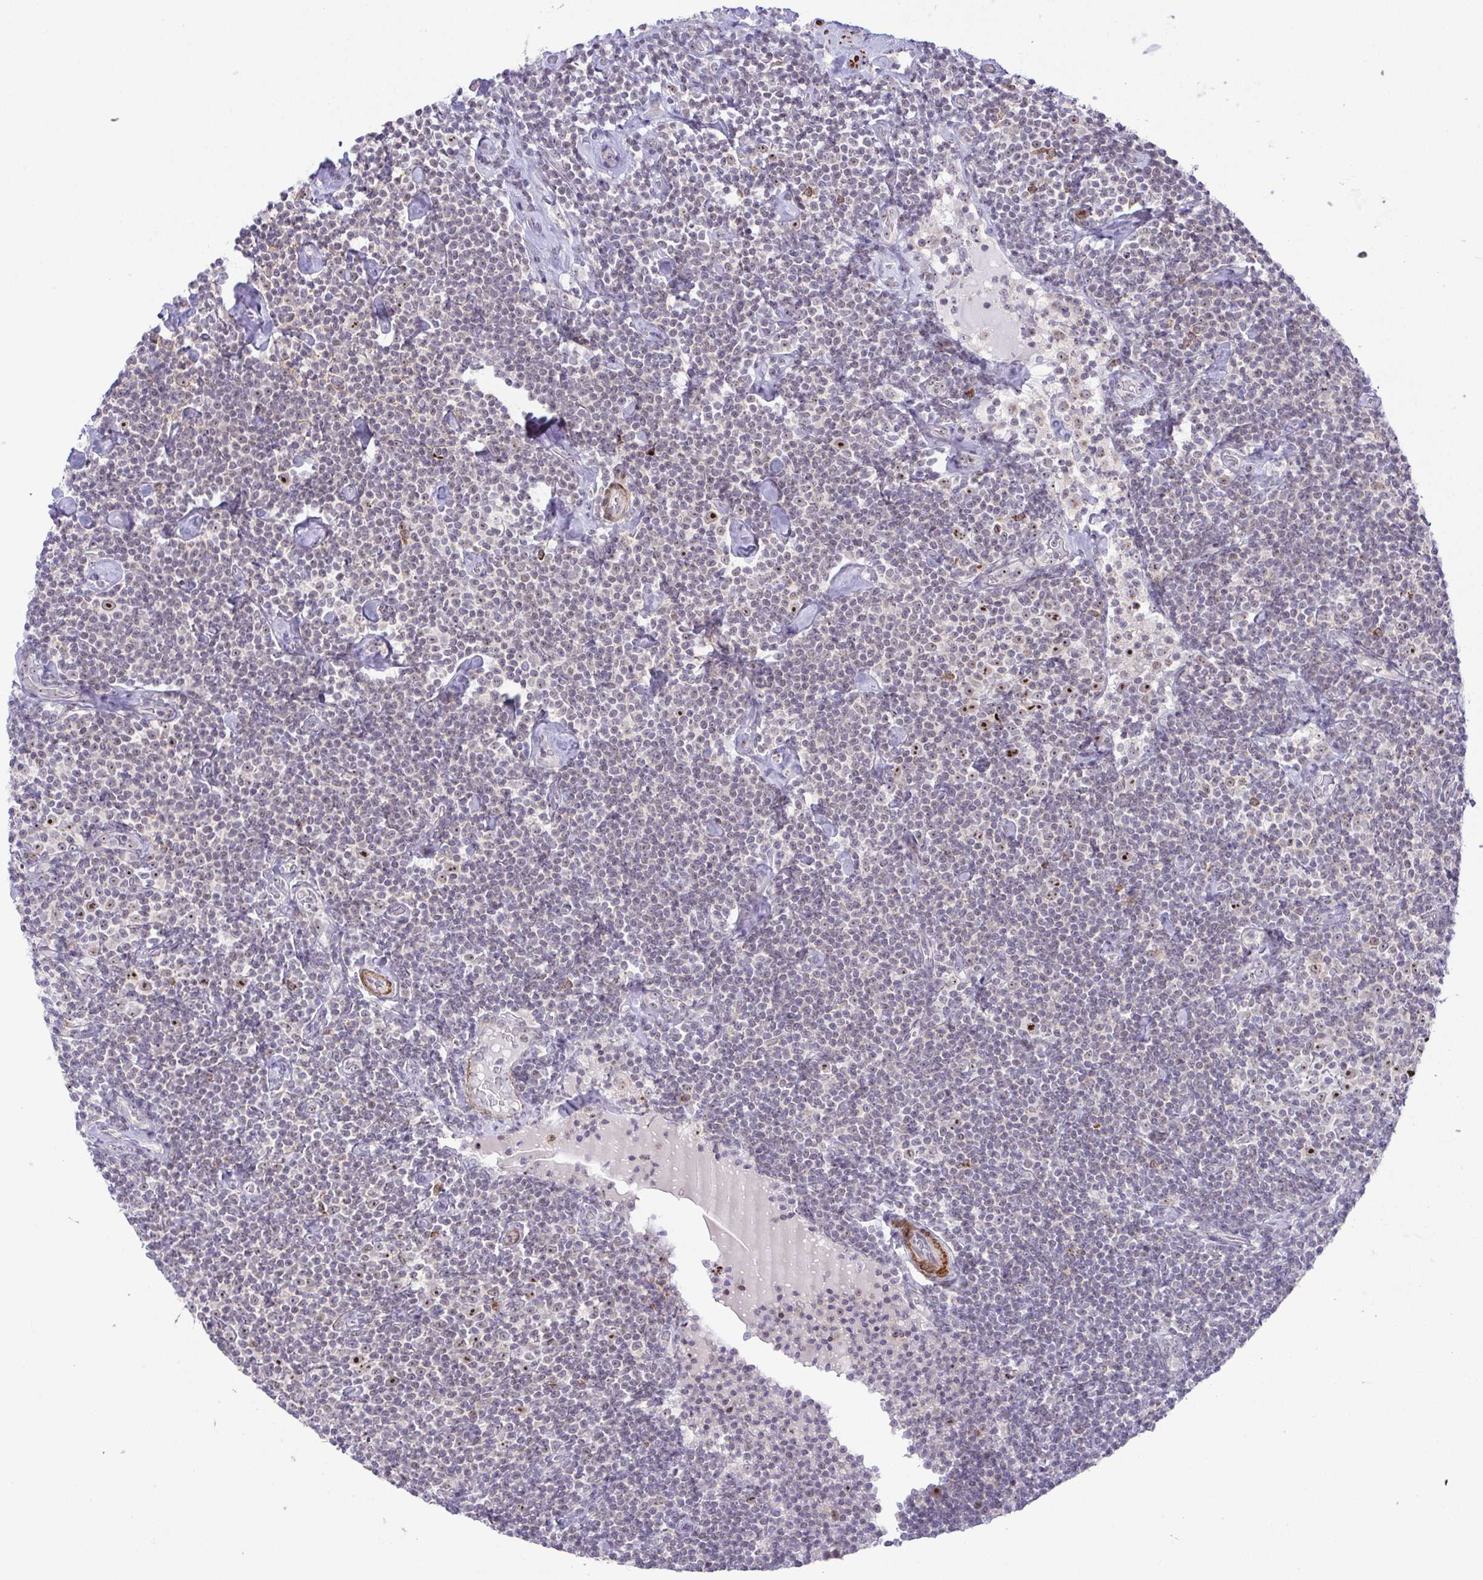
{"staining": {"intensity": "negative", "quantity": "none", "location": "none"}, "tissue": "lymphoma", "cell_type": "Tumor cells", "image_type": "cancer", "snomed": [{"axis": "morphology", "description": "Malignant lymphoma, non-Hodgkin's type, Low grade"}, {"axis": "topography", "description": "Lymph node"}], "caption": "Immunohistochemistry (IHC) photomicrograph of human lymphoma stained for a protein (brown), which reveals no expression in tumor cells.", "gene": "RSL24D1", "patient": {"sex": "male", "age": 81}}